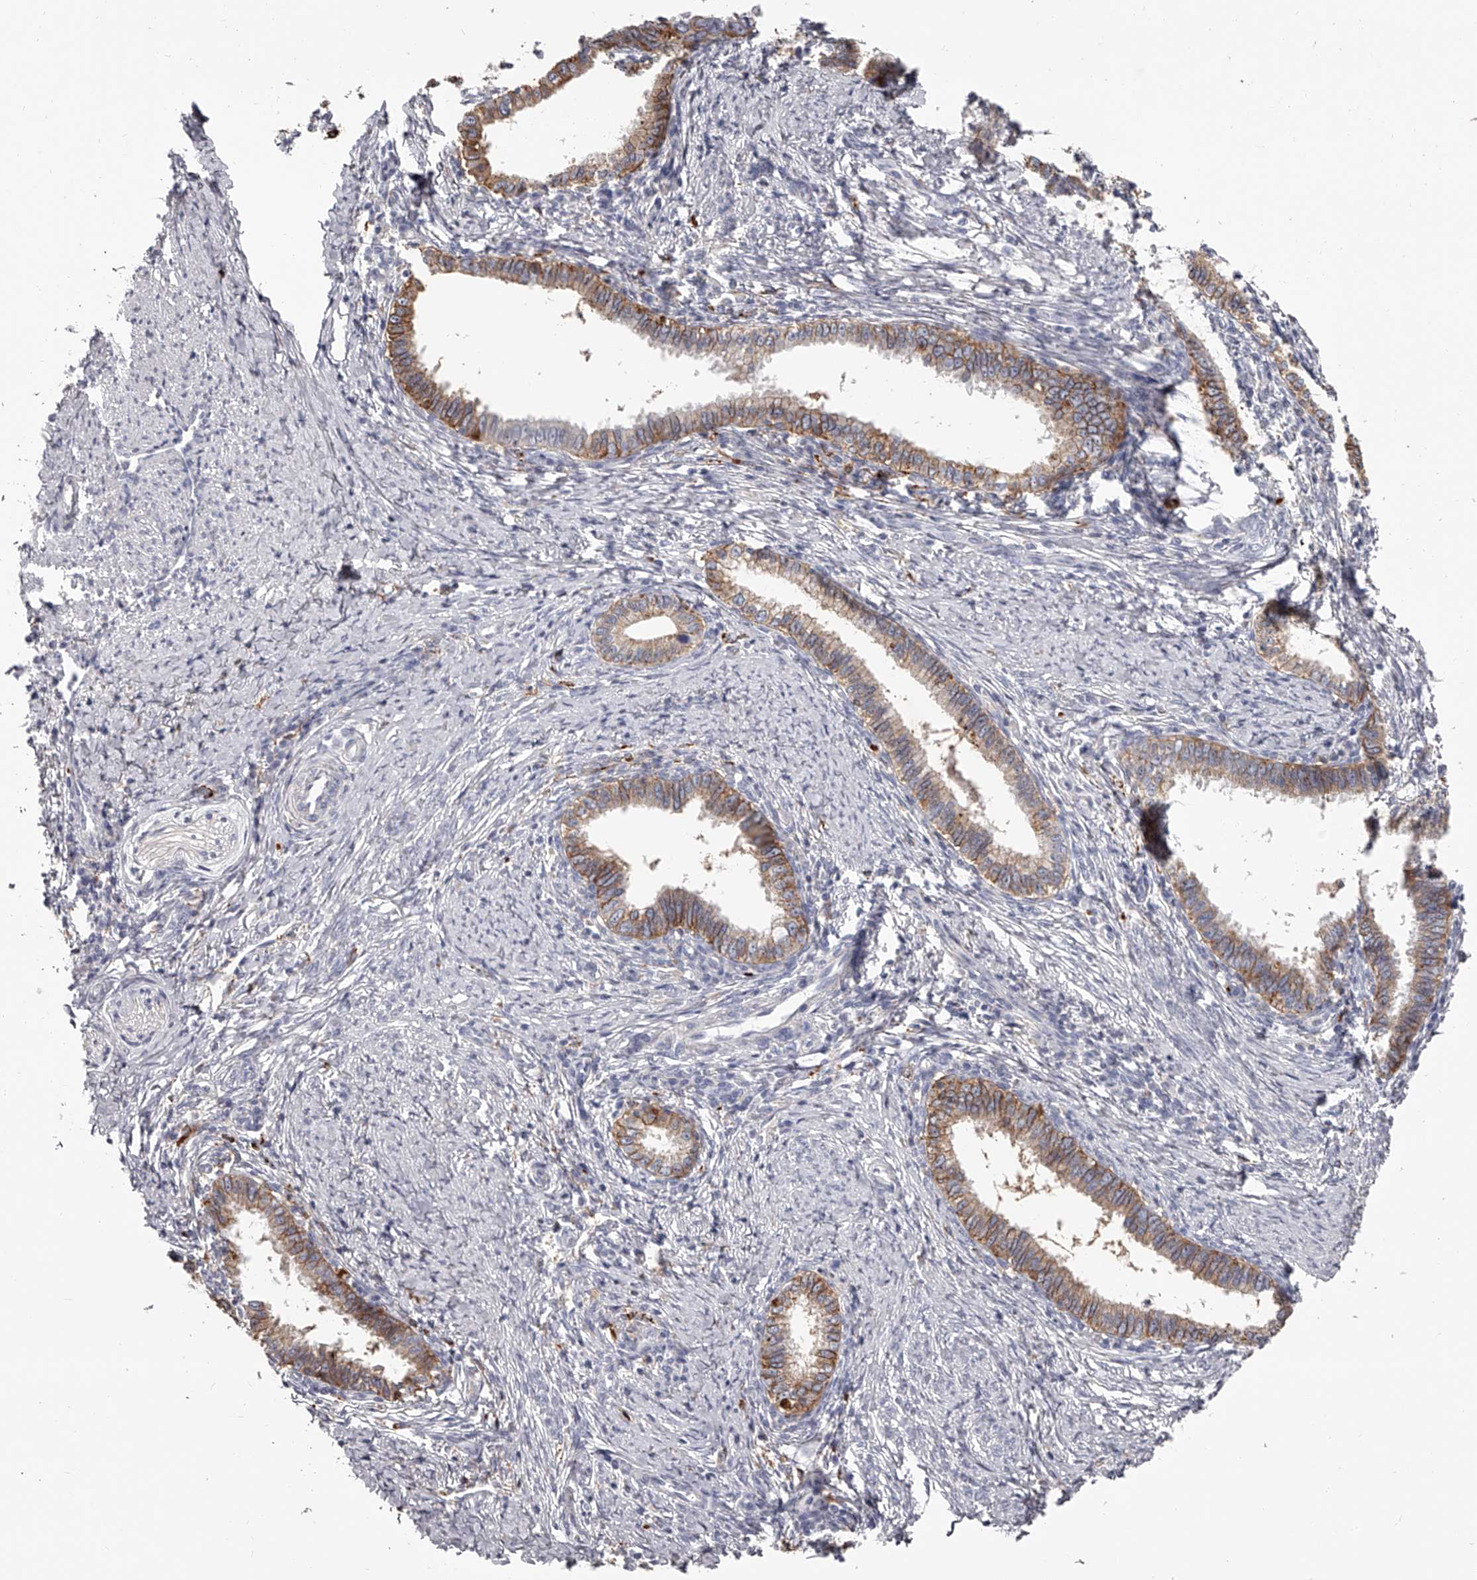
{"staining": {"intensity": "moderate", "quantity": ">75%", "location": "cytoplasmic/membranous"}, "tissue": "cervical cancer", "cell_type": "Tumor cells", "image_type": "cancer", "snomed": [{"axis": "morphology", "description": "Adenocarcinoma, NOS"}, {"axis": "topography", "description": "Cervix"}], "caption": "An image showing moderate cytoplasmic/membranous expression in approximately >75% of tumor cells in cervical adenocarcinoma, as visualized by brown immunohistochemical staining.", "gene": "PACSIN1", "patient": {"sex": "female", "age": 36}}